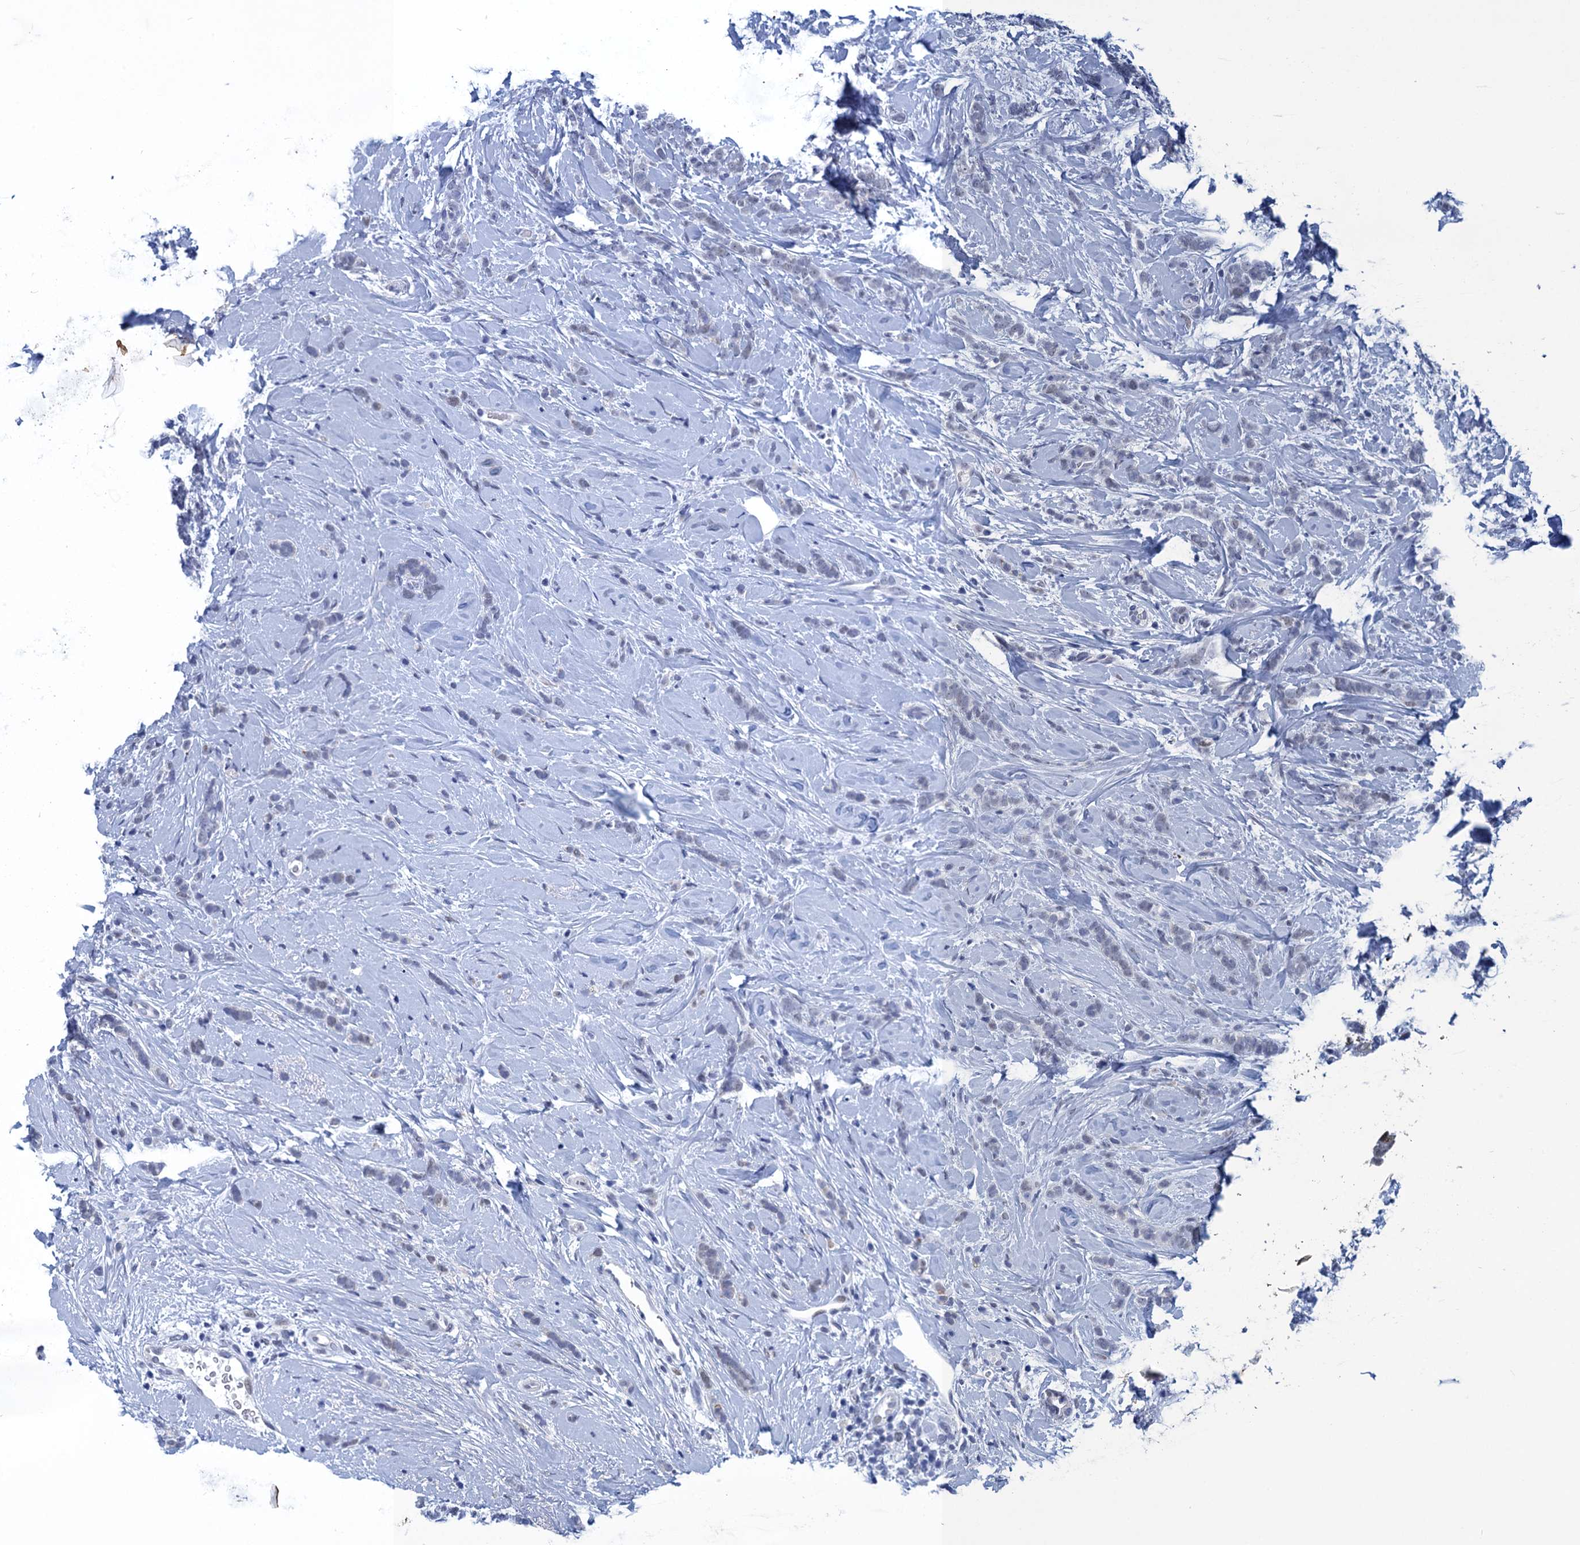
{"staining": {"intensity": "negative", "quantity": "none", "location": "none"}, "tissue": "breast cancer", "cell_type": "Tumor cells", "image_type": "cancer", "snomed": [{"axis": "morphology", "description": "Lobular carcinoma"}, {"axis": "topography", "description": "Breast"}], "caption": "Tumor cells are negative for protein expression in human breast lobular carcinoma. Nuclei are stained in blue.", "gene": "GINS3", "patient": {"sex": "female", "age": 58}}